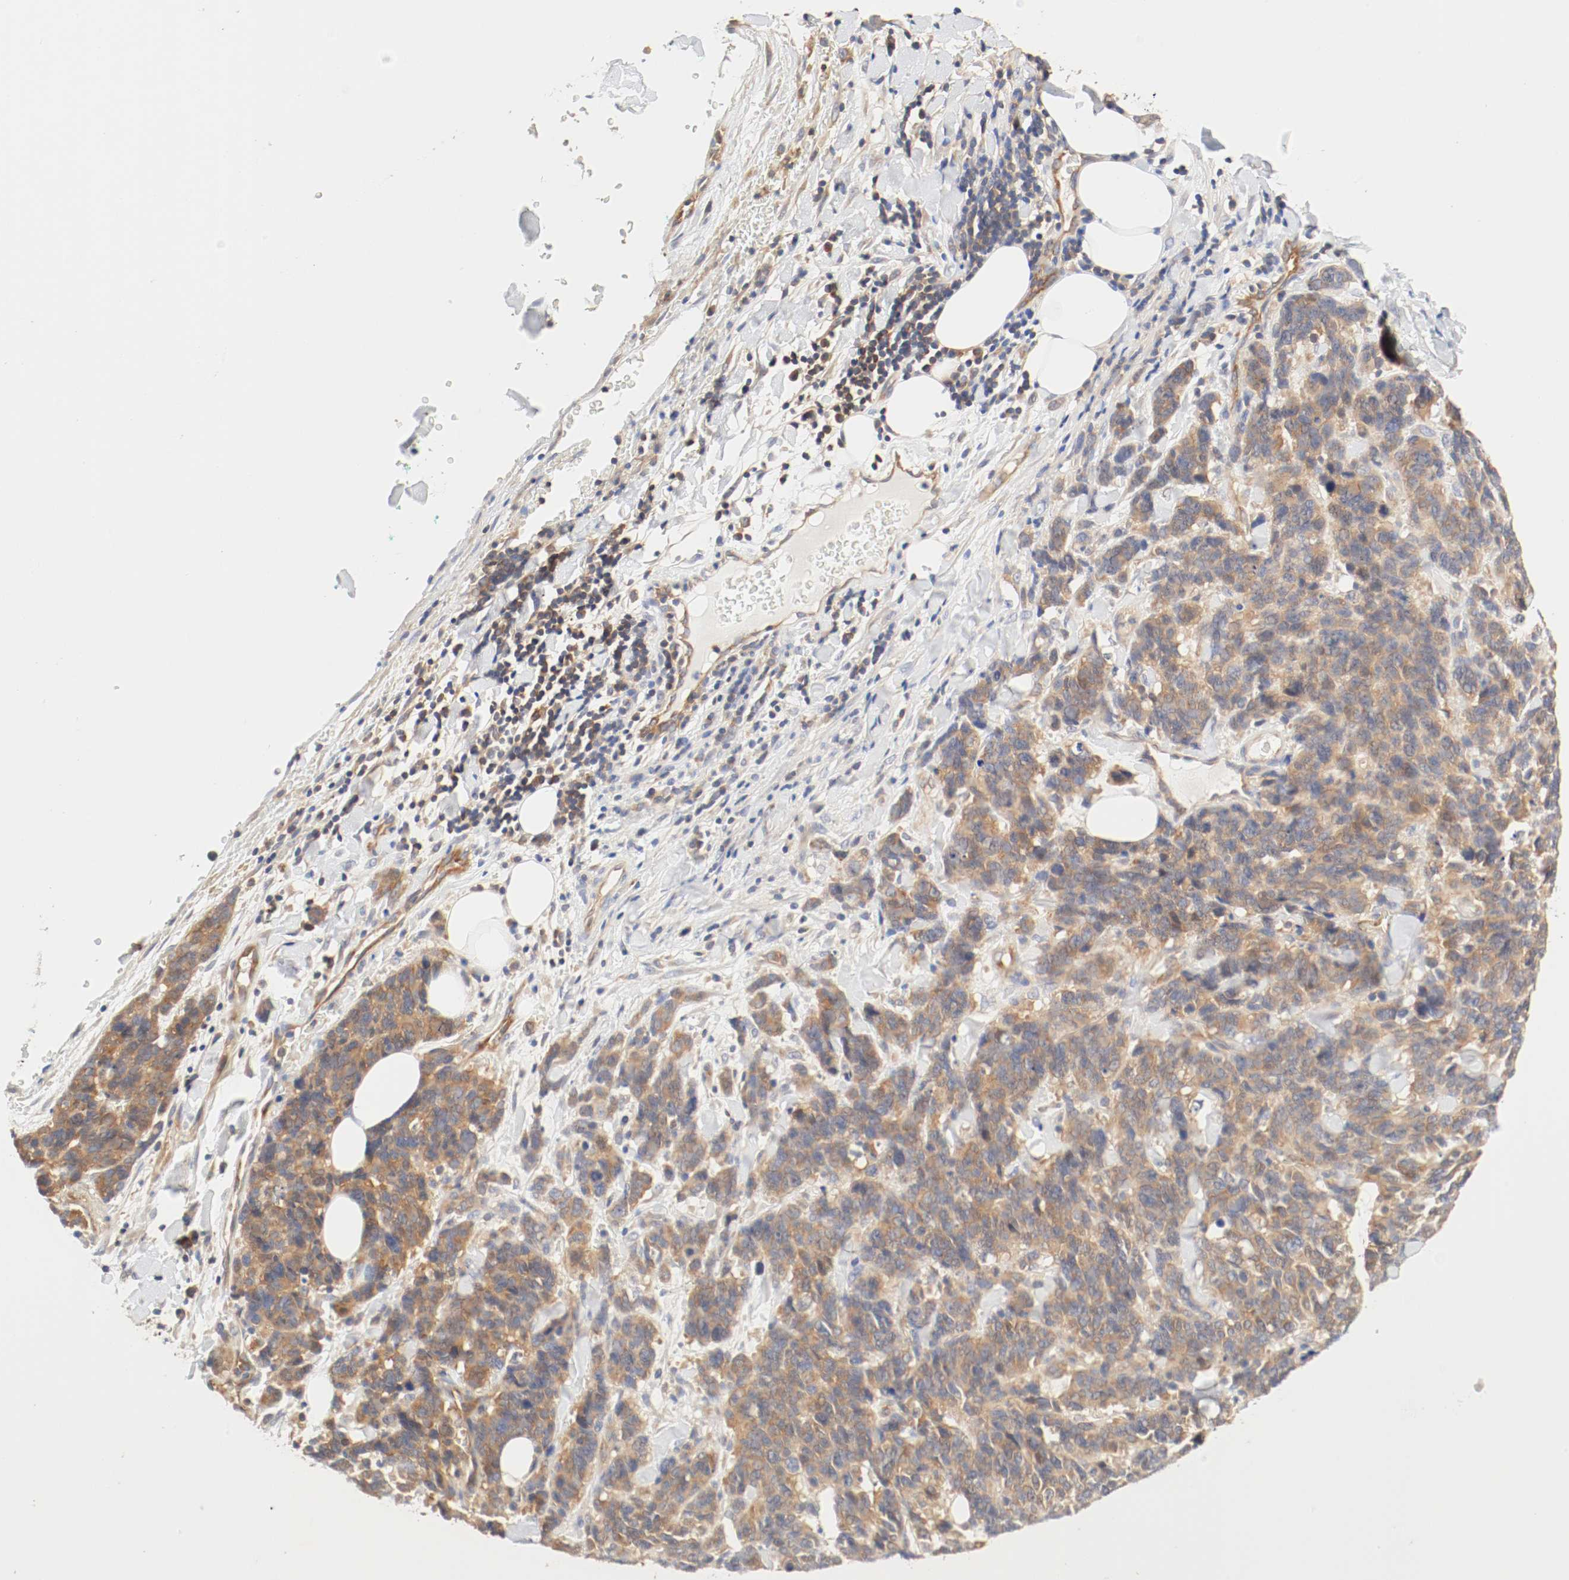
{"staining": {"intensity": "moderate", "quantity": ">75%", "location": "cytoplasmic/membranous"}, "tissue": "lung cancer", "cell_type": "Tumor cells", "image_type": "cancer", "snomed": [{"axis": "morphology", "description": "Neoplasm, malignant, NOS"}, {"axis": "topography", "description": "Lung"}], "caption": "The histopathology image reveals staining of neoplasm (malignant) (lung), revealing moderate cytoplasmic/membranous protein expression (brown color) within tumor cells.", "gene": "GIT1", "patient": {"sex": "female", "age": 58}}